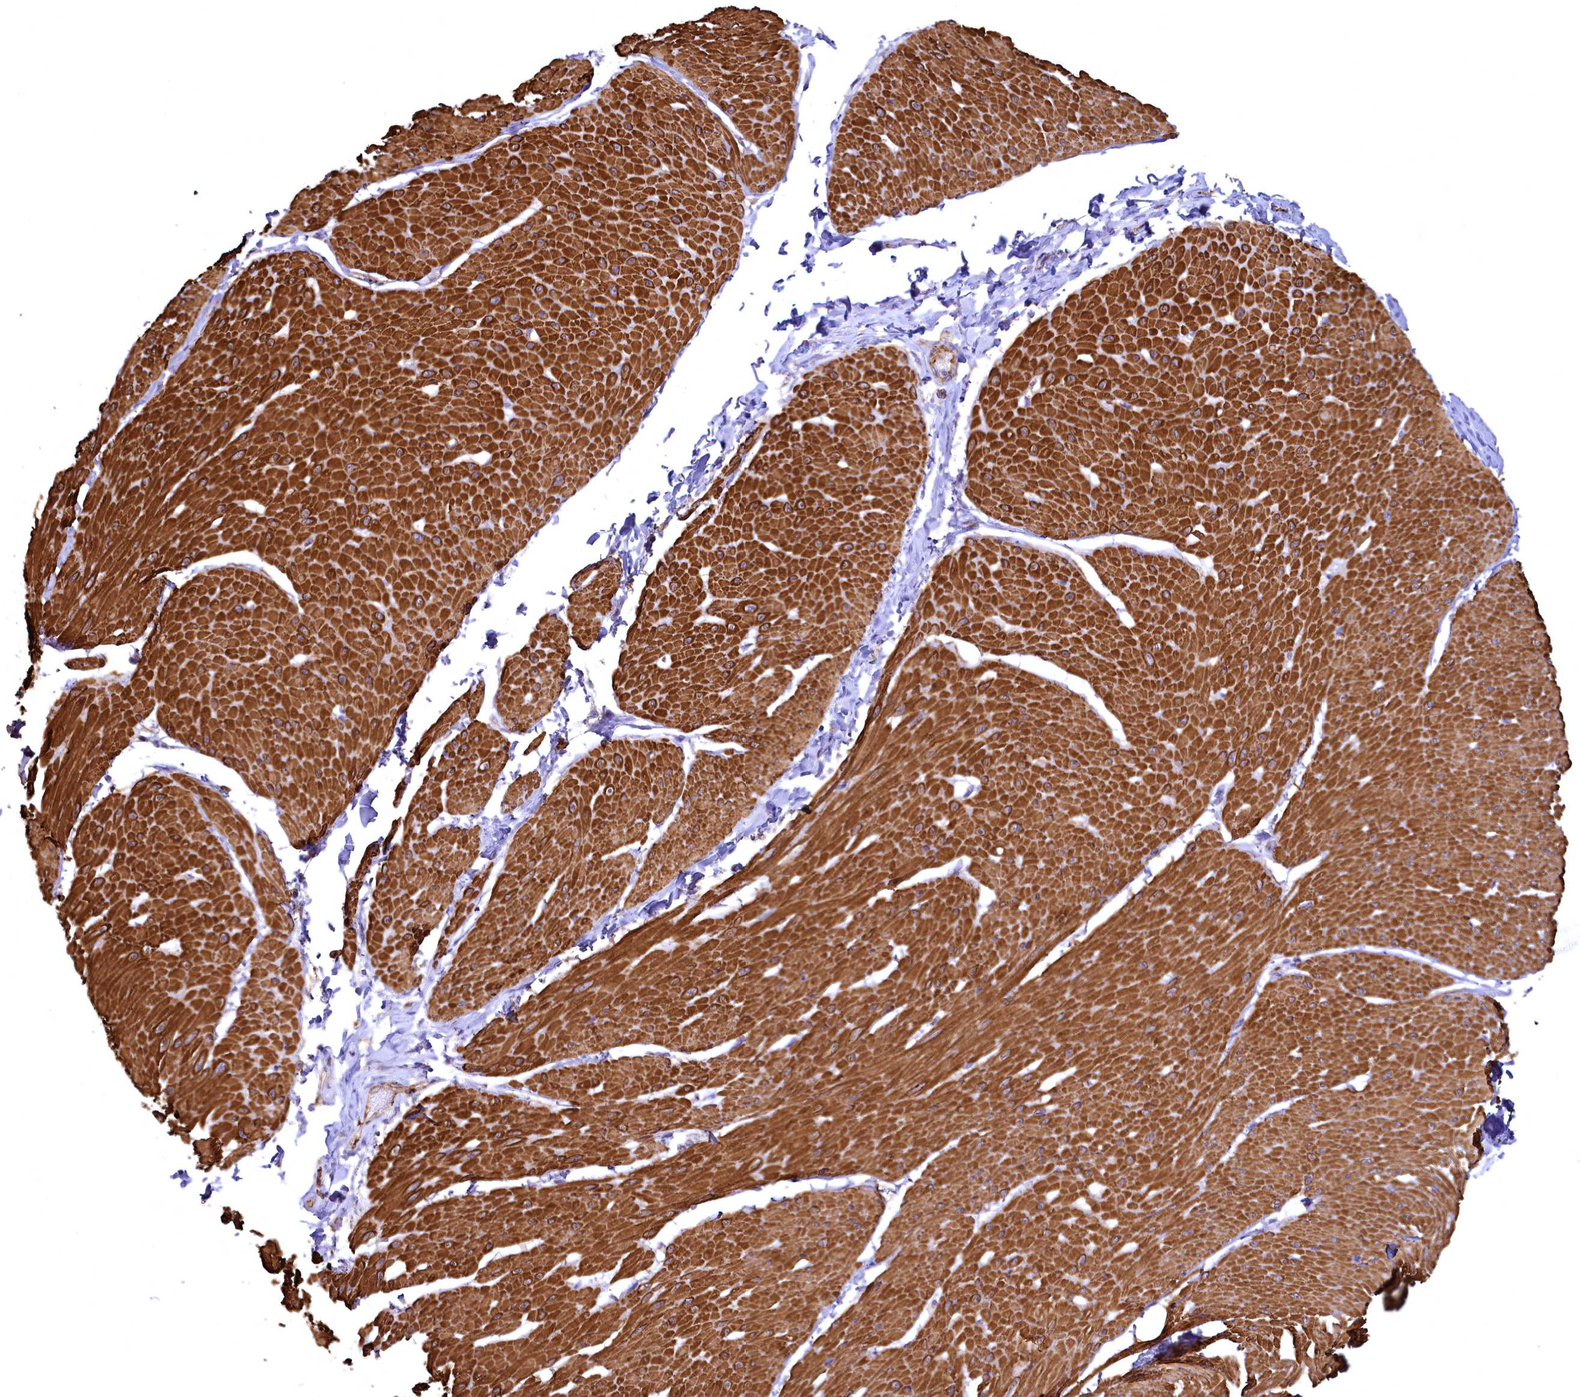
{"staining": {"intensity": "strong", "quantity": ">75%", "location": "cytoplasmic/membranous"}, "tissue": "smooth muscle", "cell_type": "Smooth muscle cells", "image_type": "normal", "snomed": [{"axis": "morphology", "description": "Urothelial carcinoma, High grade"}, {"axis": "topography", "description": "Urinary bladder"}], "caption": "DAB immunohistochemical staining of unremarkable smooth muscle shows strong cytoplasmic/membranous protein positivity in about >75% of smooth muscle cells.", "gene": "THBS1", "patient": {"sex": "male", "age": 46}}